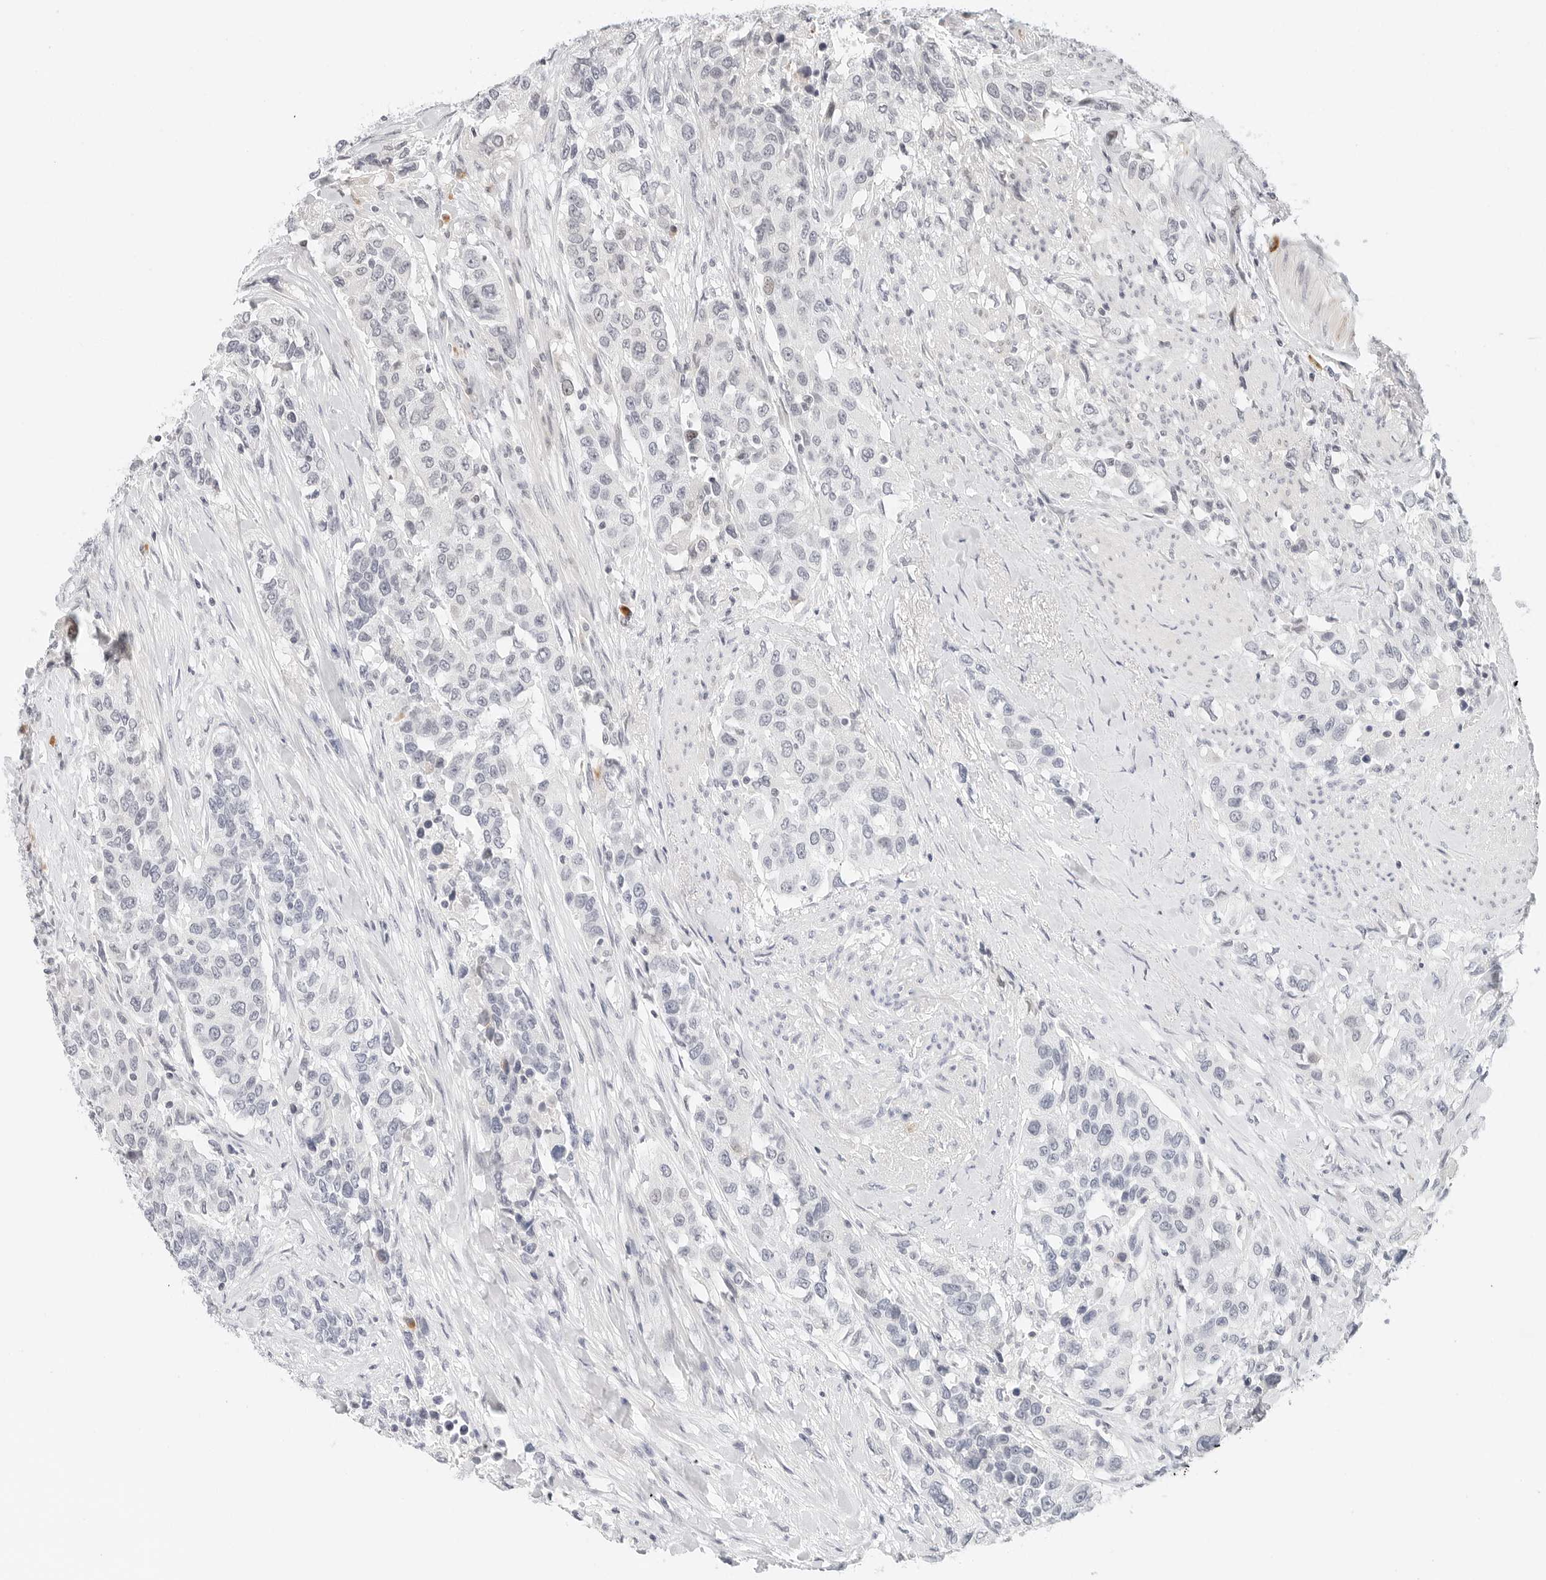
{"staining": {"intensity": "negative", "quantity": "none", "location": "none"}, "tissue": "urothelial cancer", "cell_type": "Tumor cells", "image_type": "cancer", "snomed": [{"axis": "morphology", "description": "Urothelial carcinoma, High grade"}, {"axis": "topography", "description": "Urinary bladder"}], "caption": "Urothelial cancer was stained to show a protein in brown. There is no significant staining in tumor cells.", "gene": "PARP10", "patient": {"sex": "female", "age": 80}}